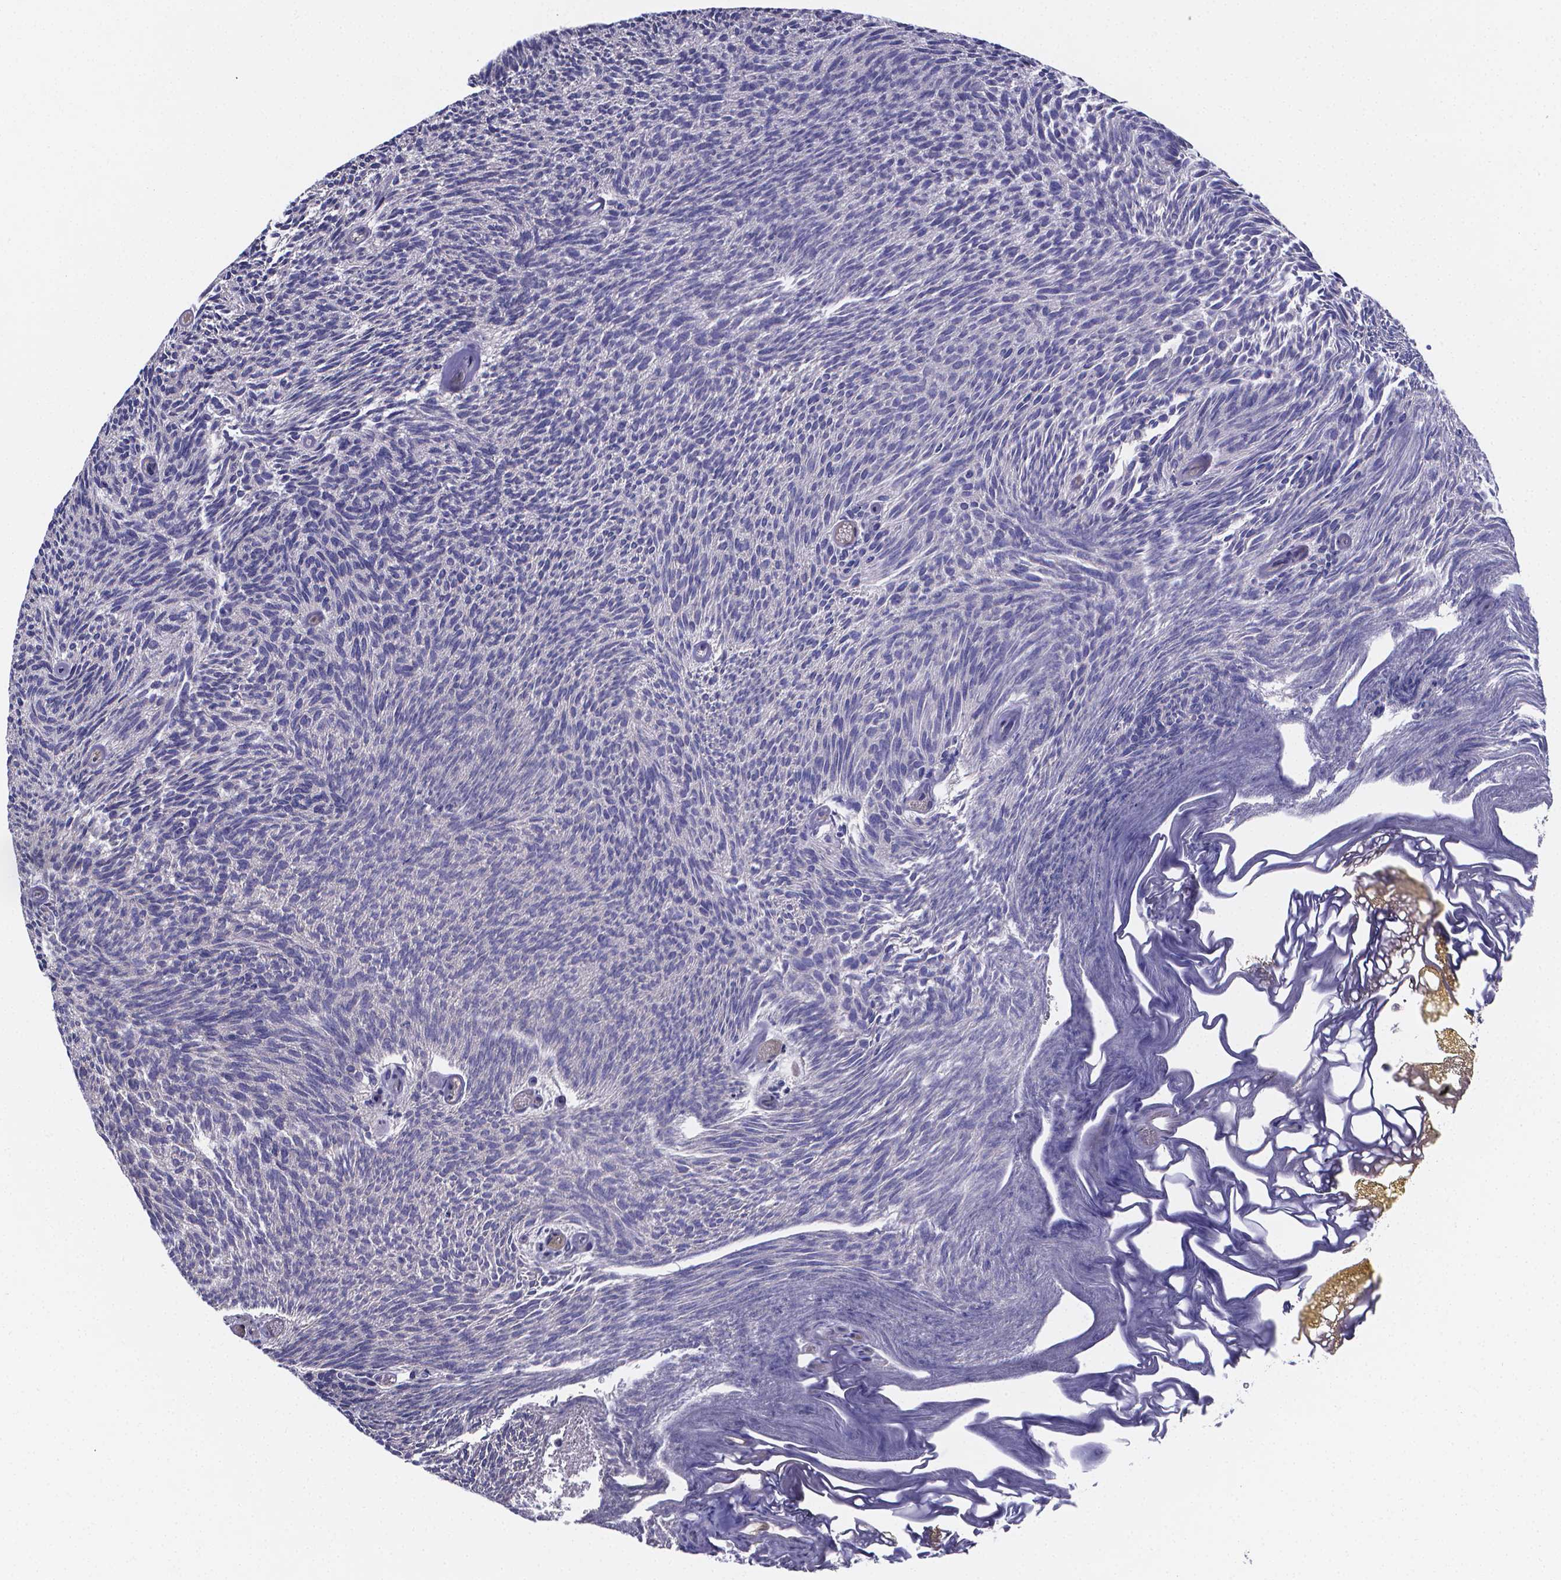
{"staining": {"intensity": "negative", "quantity": "none", "location": "none"}, "tissue": "urothelial cancer", "cell_type": "Tumor cells", "image_type": "cancer", "snomed": [{"axis": "morphology", "description": "Urothelial carcinoma, Low grade"}, {"axis": "topography", "description": "Urinary bladder"}], "caption": "Immunohistochemistry of urothelial carcinoma (low-grade) exhibits no staining in tumor cells.", "gene": "SFRP4", "patient": {"sex": "male", "age": 77}}